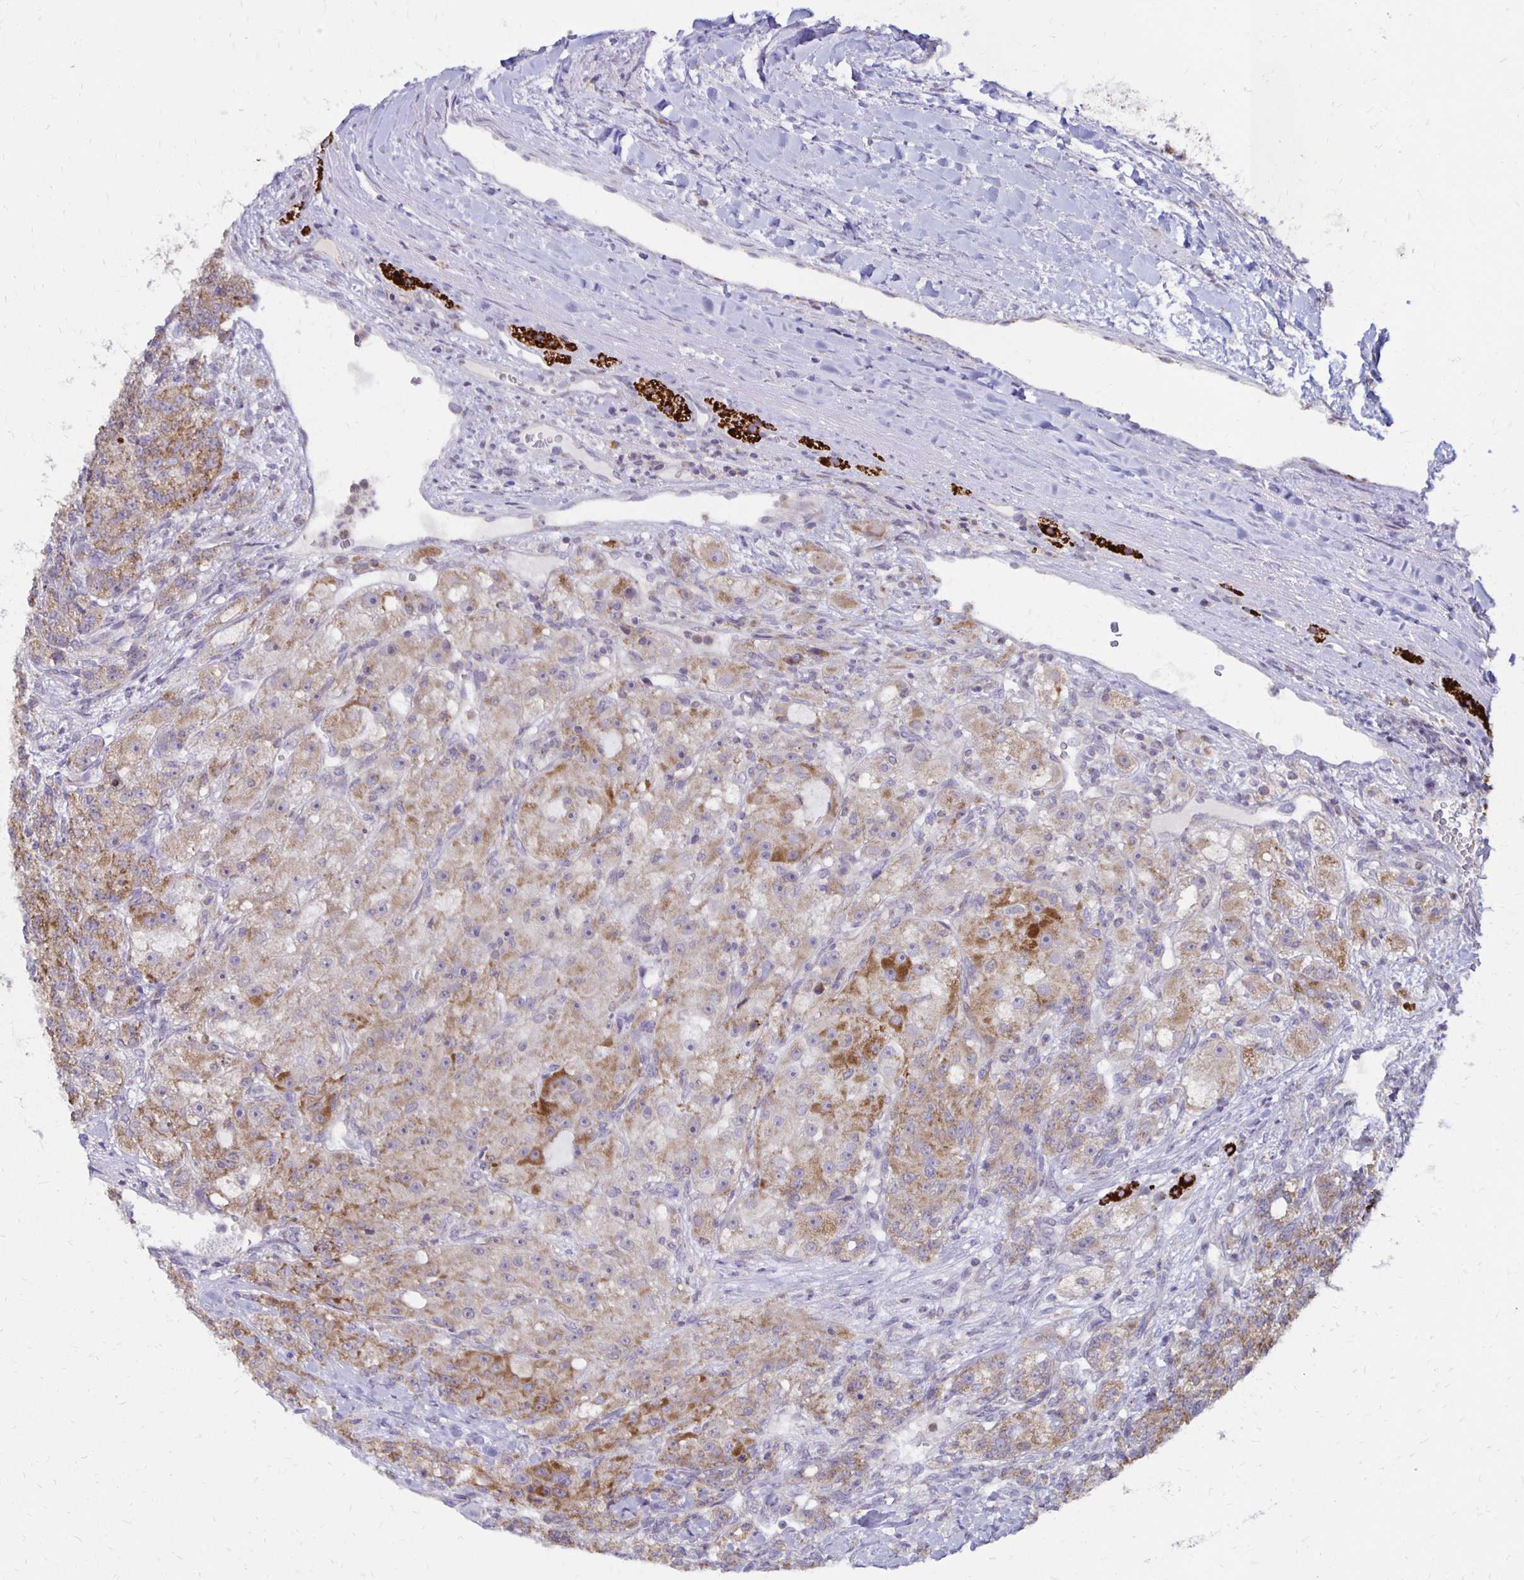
{"staining": {"intensity": "moderate", "quantity": ">75%", "location": "cytoplasmic/membranous"}, "tissue": "renal cancer", "cell_type": "Tumor cells", "image_type": "cancer", "snomed": [{"axis": "morphology", "description": "Adenocarcinoma, NOS"}, {"axis": "topography", "description": "Kidney"}], "caption": "Renal adenocarcinoma stained for a protein shows moderate cytoplasmic/membranous positivity in tumor cells.", "gene": "IER3", "patient": {"sex": "female", "age": 63}}